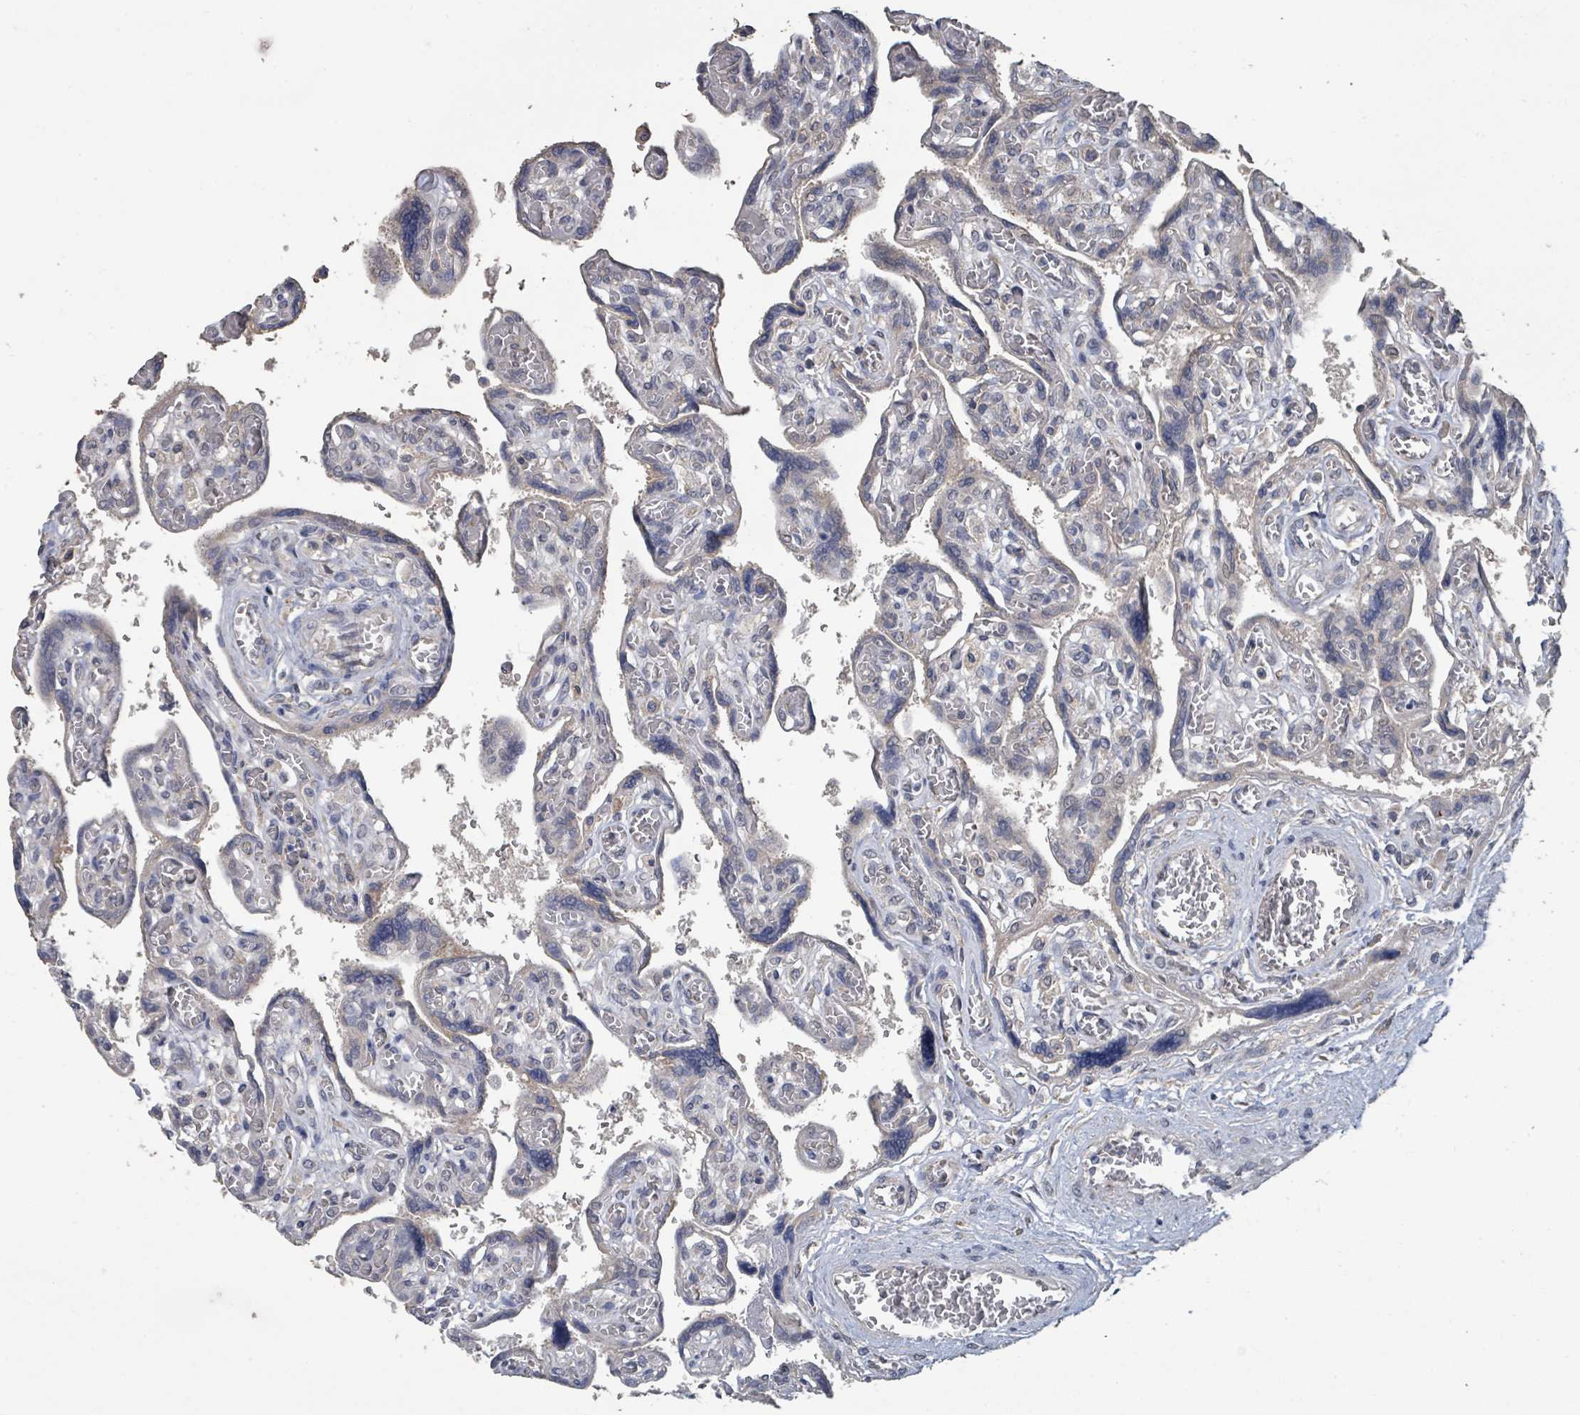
{"staining": {"intensity": "moderate", "quantity": "<25%", "location": "cytoplasmic/membranous"}, "tissue": "placenta", "cell_type": "Decidual cells", "image_type": "normal", "snomed": [{"axis": "morphology", "description": "Normal tissue, NOS"}, {"axis": "topography", "description": "Placenta"}], "caption": "A photomicrograph of human placenta stained for a protein shows moderate cytoplasmic/membranous brown staining in decidual cells.", "gene": "SLC9A7", "patient": {"sex": "female", "age": 39}}